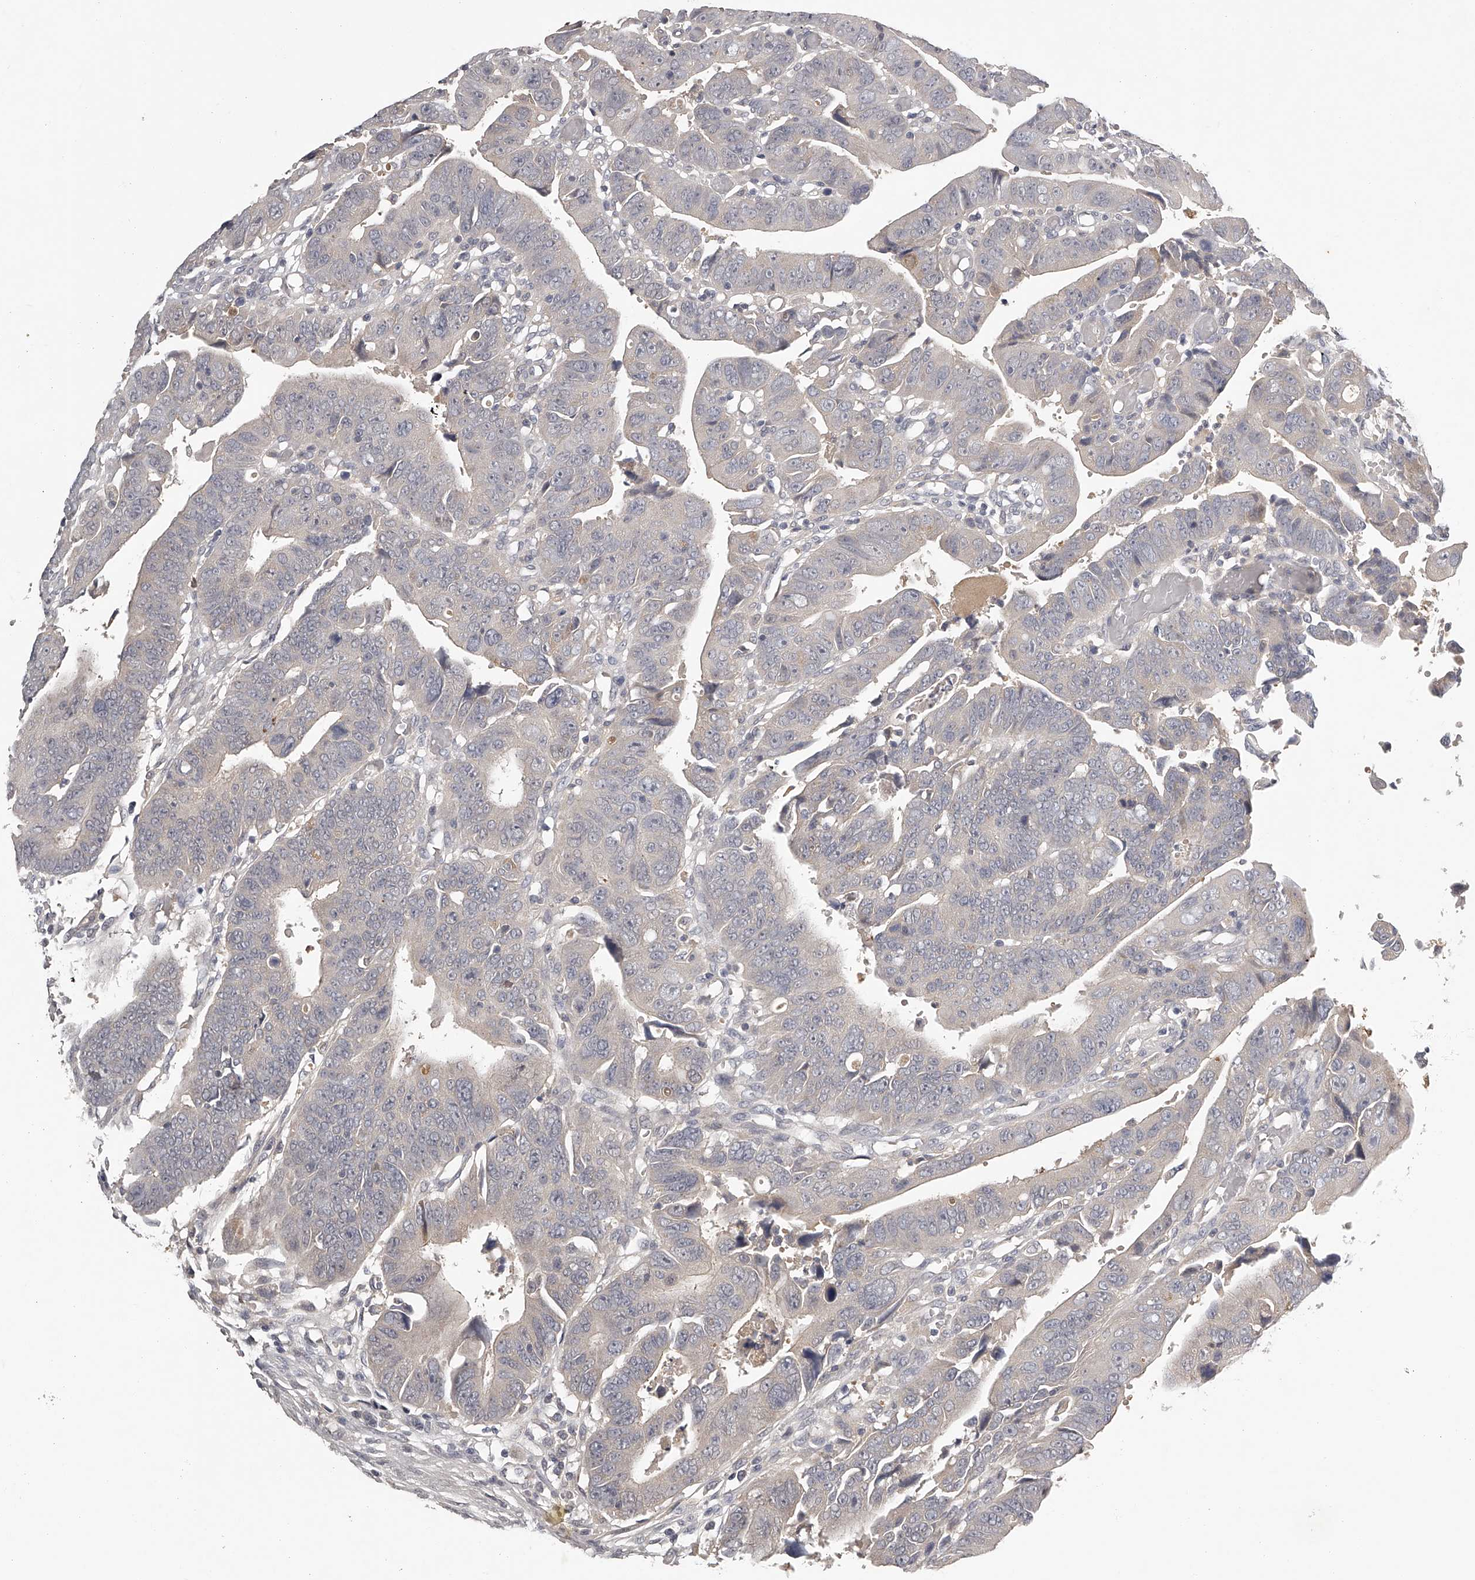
{"staining": {"intensity": "negative", "quantity": "none", "location": "none"}, "tissue": "colorectal cancer", "cell_type": "Tumor cells", "image_type": "cancer", "snomed": [{"axis": "morphology", "description": "Adenocarcinoma, NOS"}, {"axis": "topography", "description": "Rectum"}], "caption": "The photomicrograph demonstrates no staining of tumor cells in adenocarcinoma (colorectal).", "gene": "GGCT", "patient": {"sex": "female", "age": 65}}